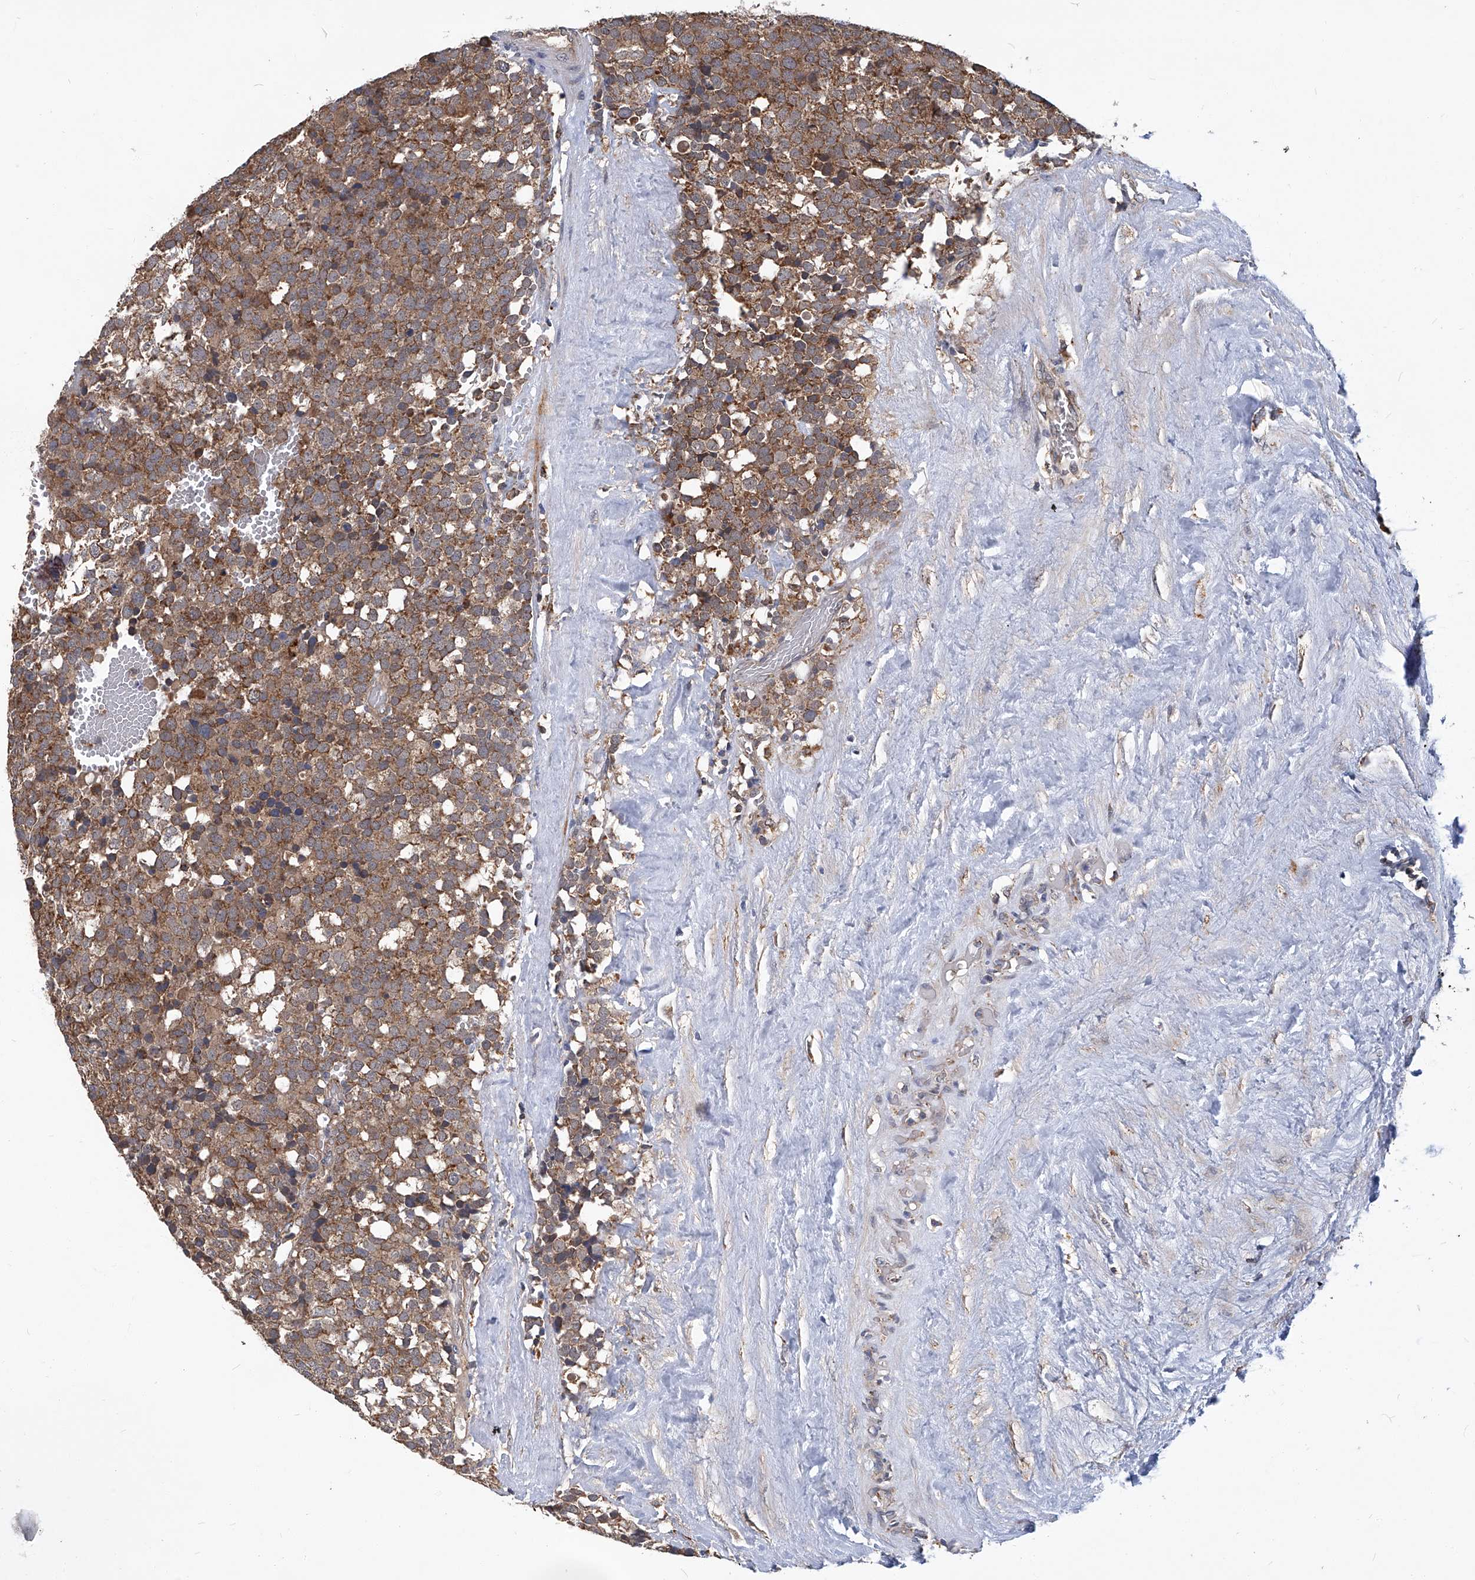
{"staining": {"intensity": "moderate", "quantity": ">75%", "location": "cytoplasmic/membranous"}, "tissue": "testis cancer", "cell_type": "Tumor cells", "image_type": "cancer", "snomed": [{"axis": "morphology", "description": "Seminoma, NOS"}, {"axis": "topography", "description": "Testis"}], "caption": "Immunohistochemistry (IHC) staining of seminoma (testis), which exhibits medium levels of moderate cytoplasmic/membranous expression in approximately >75% of tumor cells indicating moderate cytoplasmic/membranous protein staining. The staining was performed using DAB (brown) for protein detection and nuclei were counterstained in hematoxylin (blue).", "gene": "TNFRSF13B", "patient": {"sex": "male", "age": 71}}